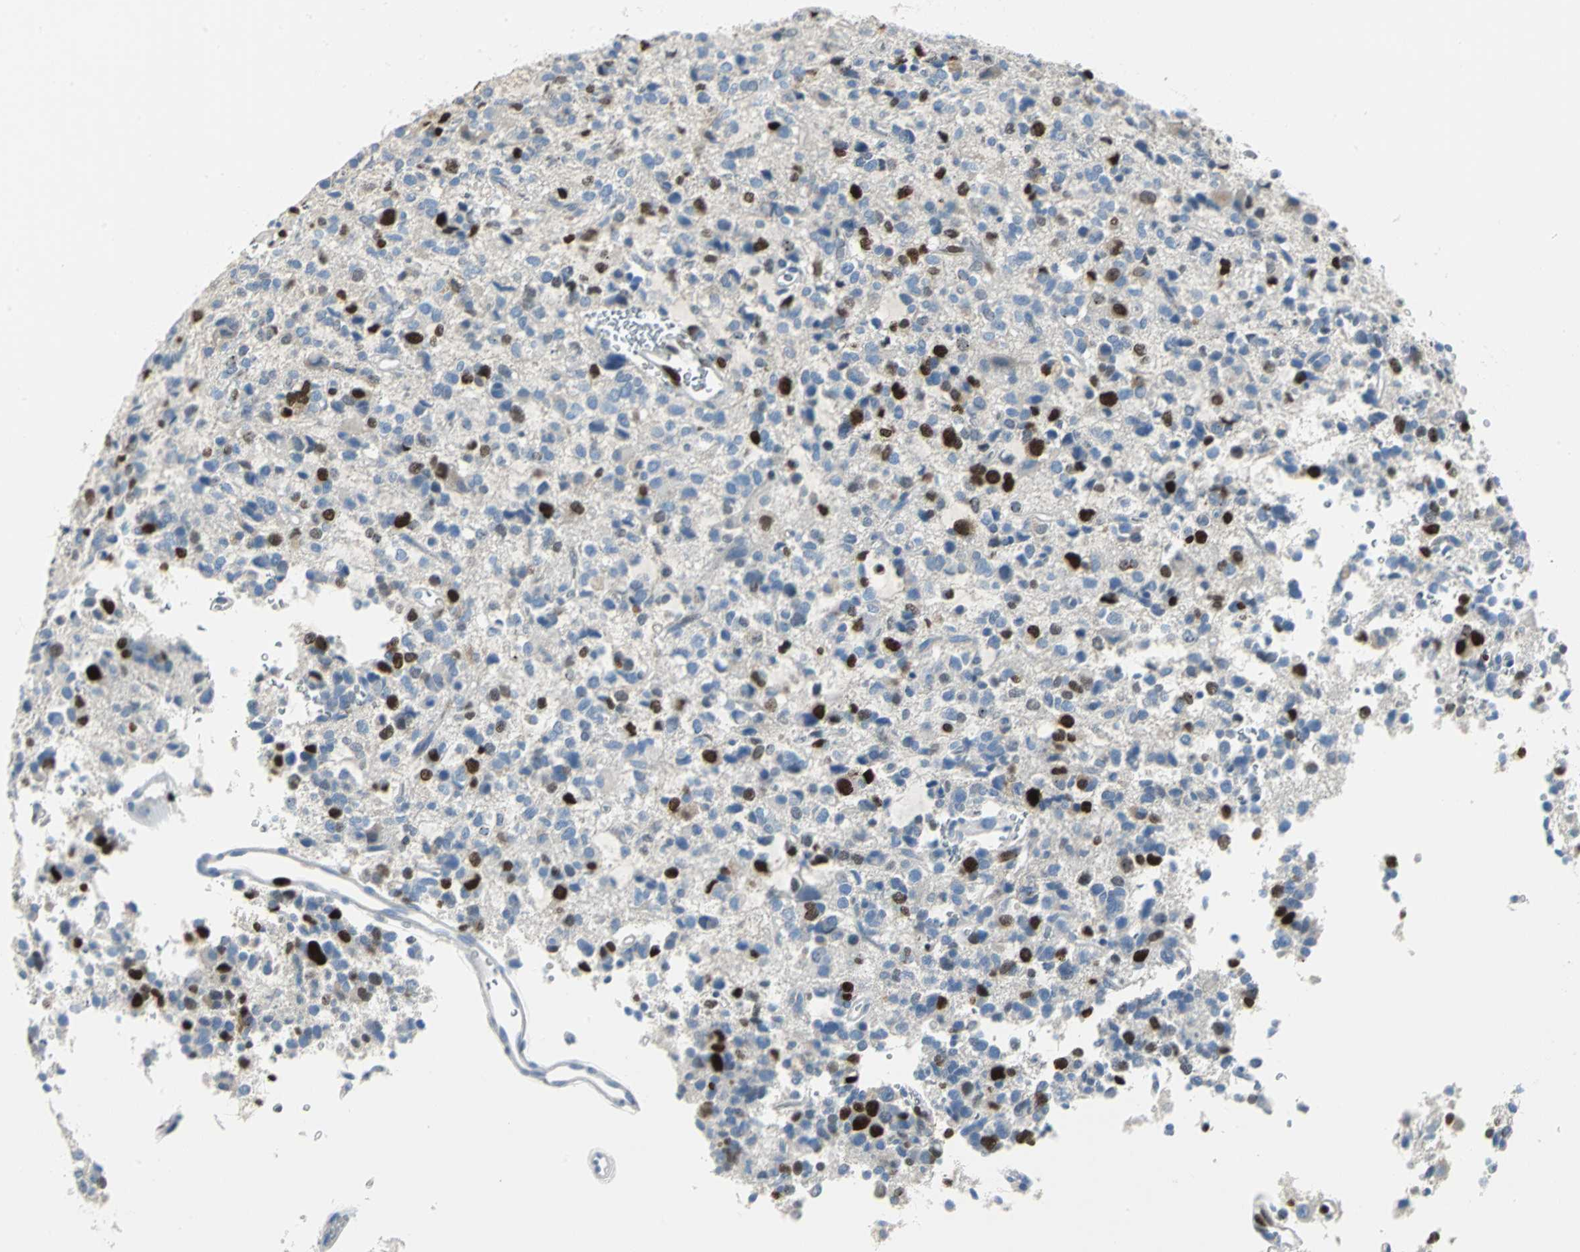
{"staining": {"intensity": "strong", "quantity": "<25%", "location": "nuclear"}, "tissue": "glioma", "cell_type": "Tumor cells", "image_type": "cancer", "snomed": [{"axis": "morphology", "description": "Glioma, malignant, High grade"}, {"axis": "topography", "description": "Brain"}], "caption": "Tumor cells show medium levels of strong nuclear staining in about <25% of cells in high-grade glioma (malignant).", "gene": "MCM4", "patient": {"sex": "male", "age": 47}}